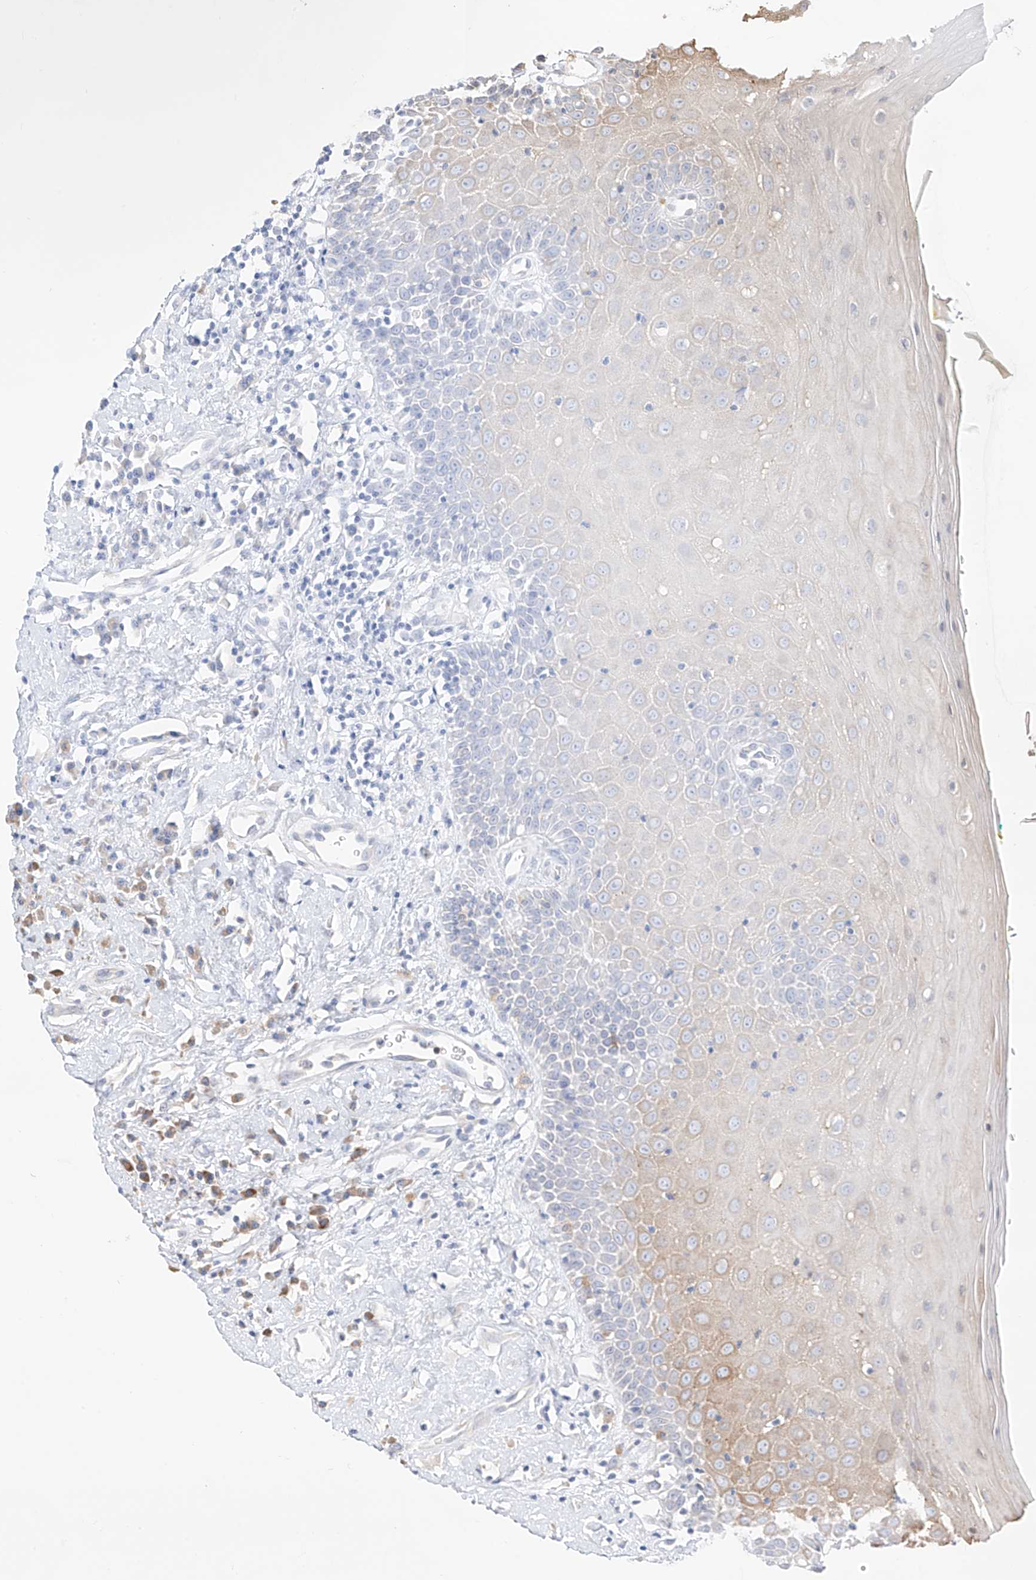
{"staining": {"intensity": "moderate", "quantity": "<25%", "location": "cytoplasmic/membranous"}, "tissue": "oral mucosa", "cell_type": "Squamous epithelial cells", "image_type": "normal", "snomed": [{"axis": "morphology", "description": "Normal tissue, NOS"}, {"axis": "morphology", "description": "Squamous cell carcinoma, NOS"}, {"axis": "topography", "description": "Oral tissue"}, {"axis": "topography", "description": "Head-Neck"}], "caption": "Squamous epithelial cells exhibit moderate cytoplasmic/membranous positivity in approximately <25% of cells in normal oral mucosa.", "gene": "SYTL3", "patient": {"sex": "female", "age": 70}}